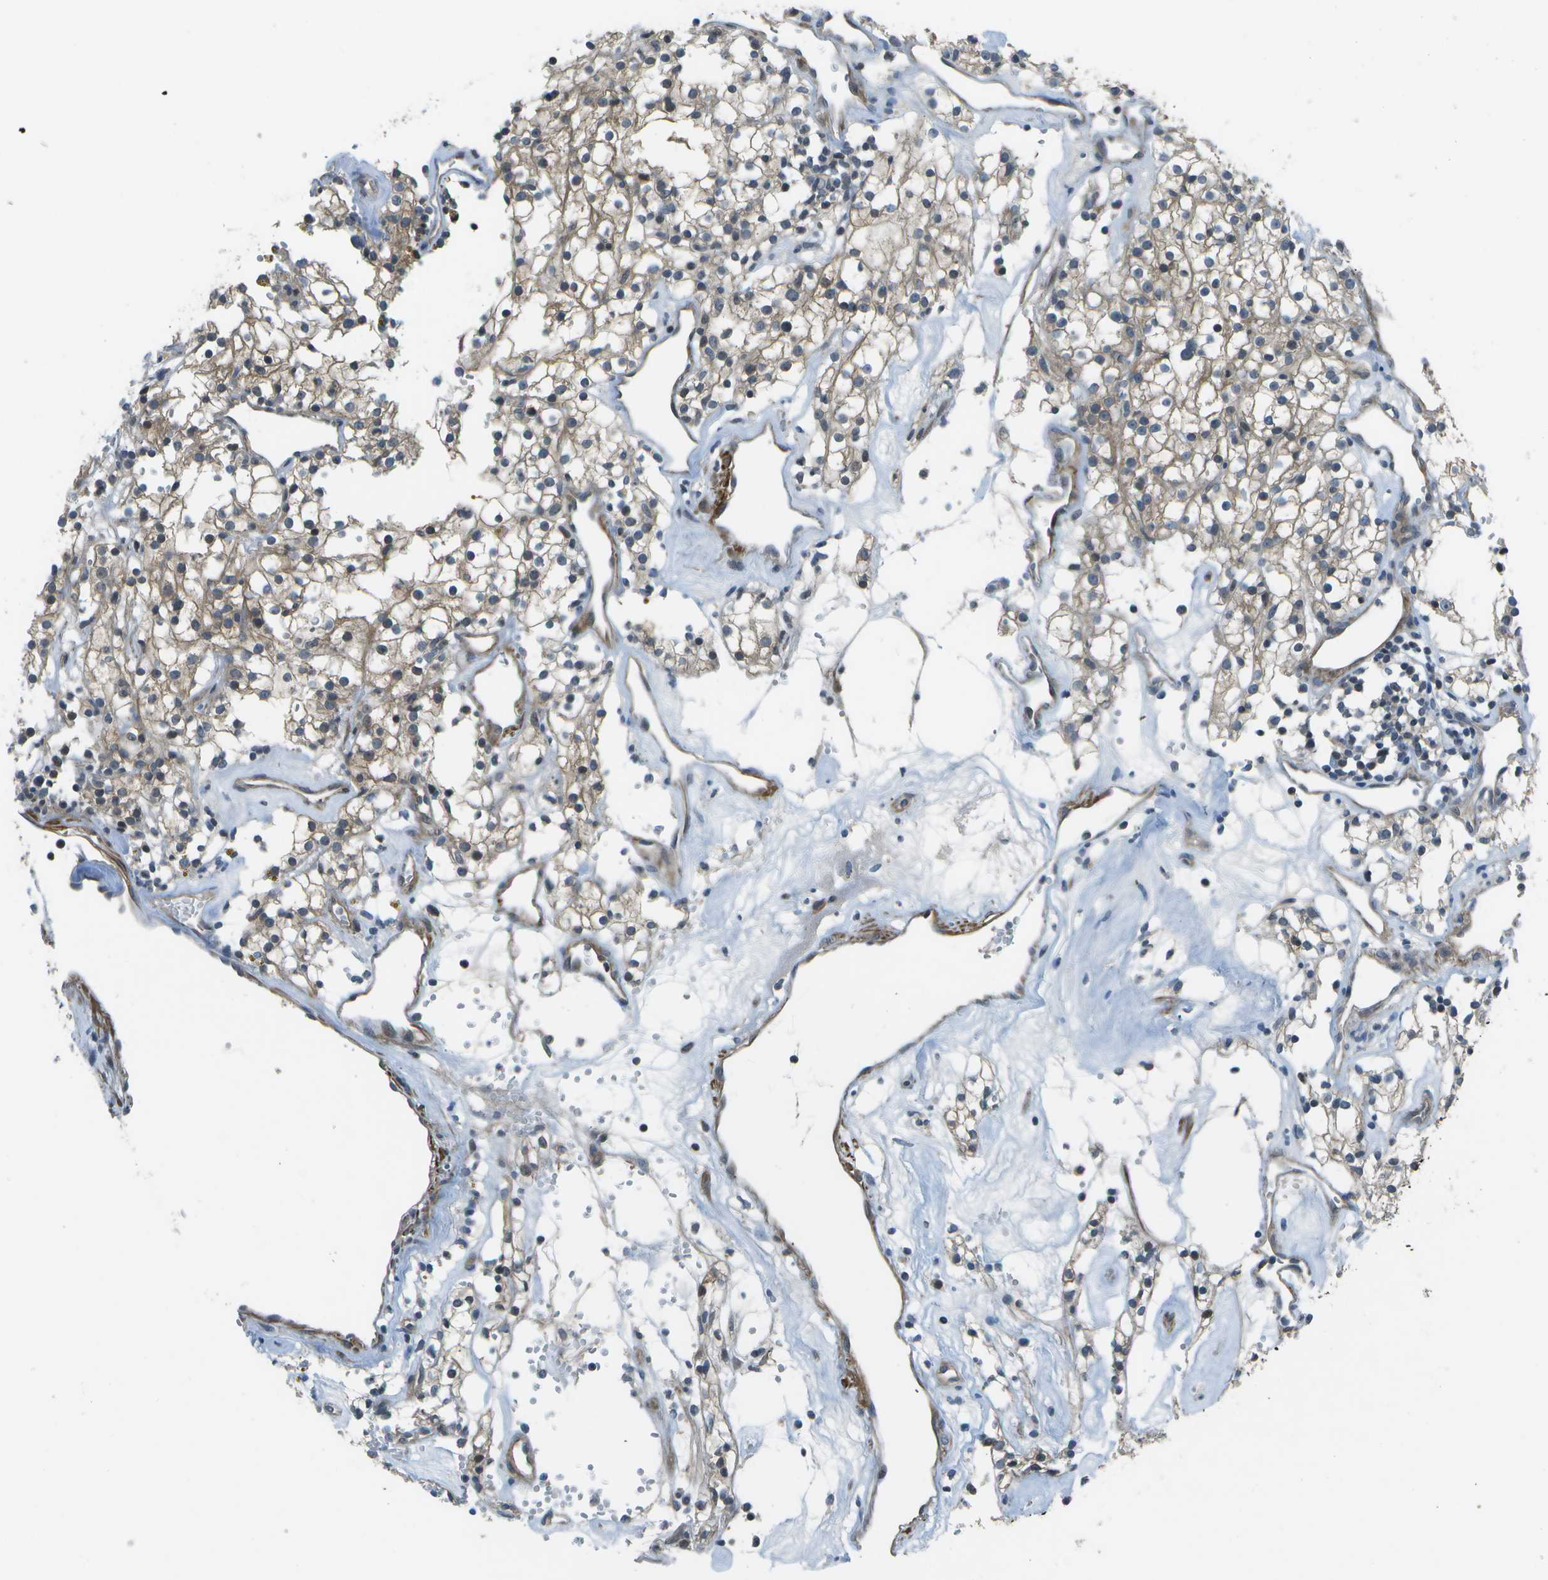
{"staining": {"intensity": "moderate", "quantity": ">75%", "location": "cytoplasmic/membranous"}, "tissue": "renal cancer", "cell_type": "Tumor cells", "image_type": "cancer", "snomed": [{"axis": "morphology", "description": "Adenocarcinoma, NOS"}, {"axis": "topography", "description": "Kidney"}], "caption": "Immunohistochemistry (IHC) (DAB (3,3'-diaminobenzidine)) staining of adenocarcinoma (renal) reveals moderate cytoplasmic/membranous protein positivity in about >75% of tumor cells.", "gene": "ENPP5", "patient": {"sex": "male", "age": 59}}